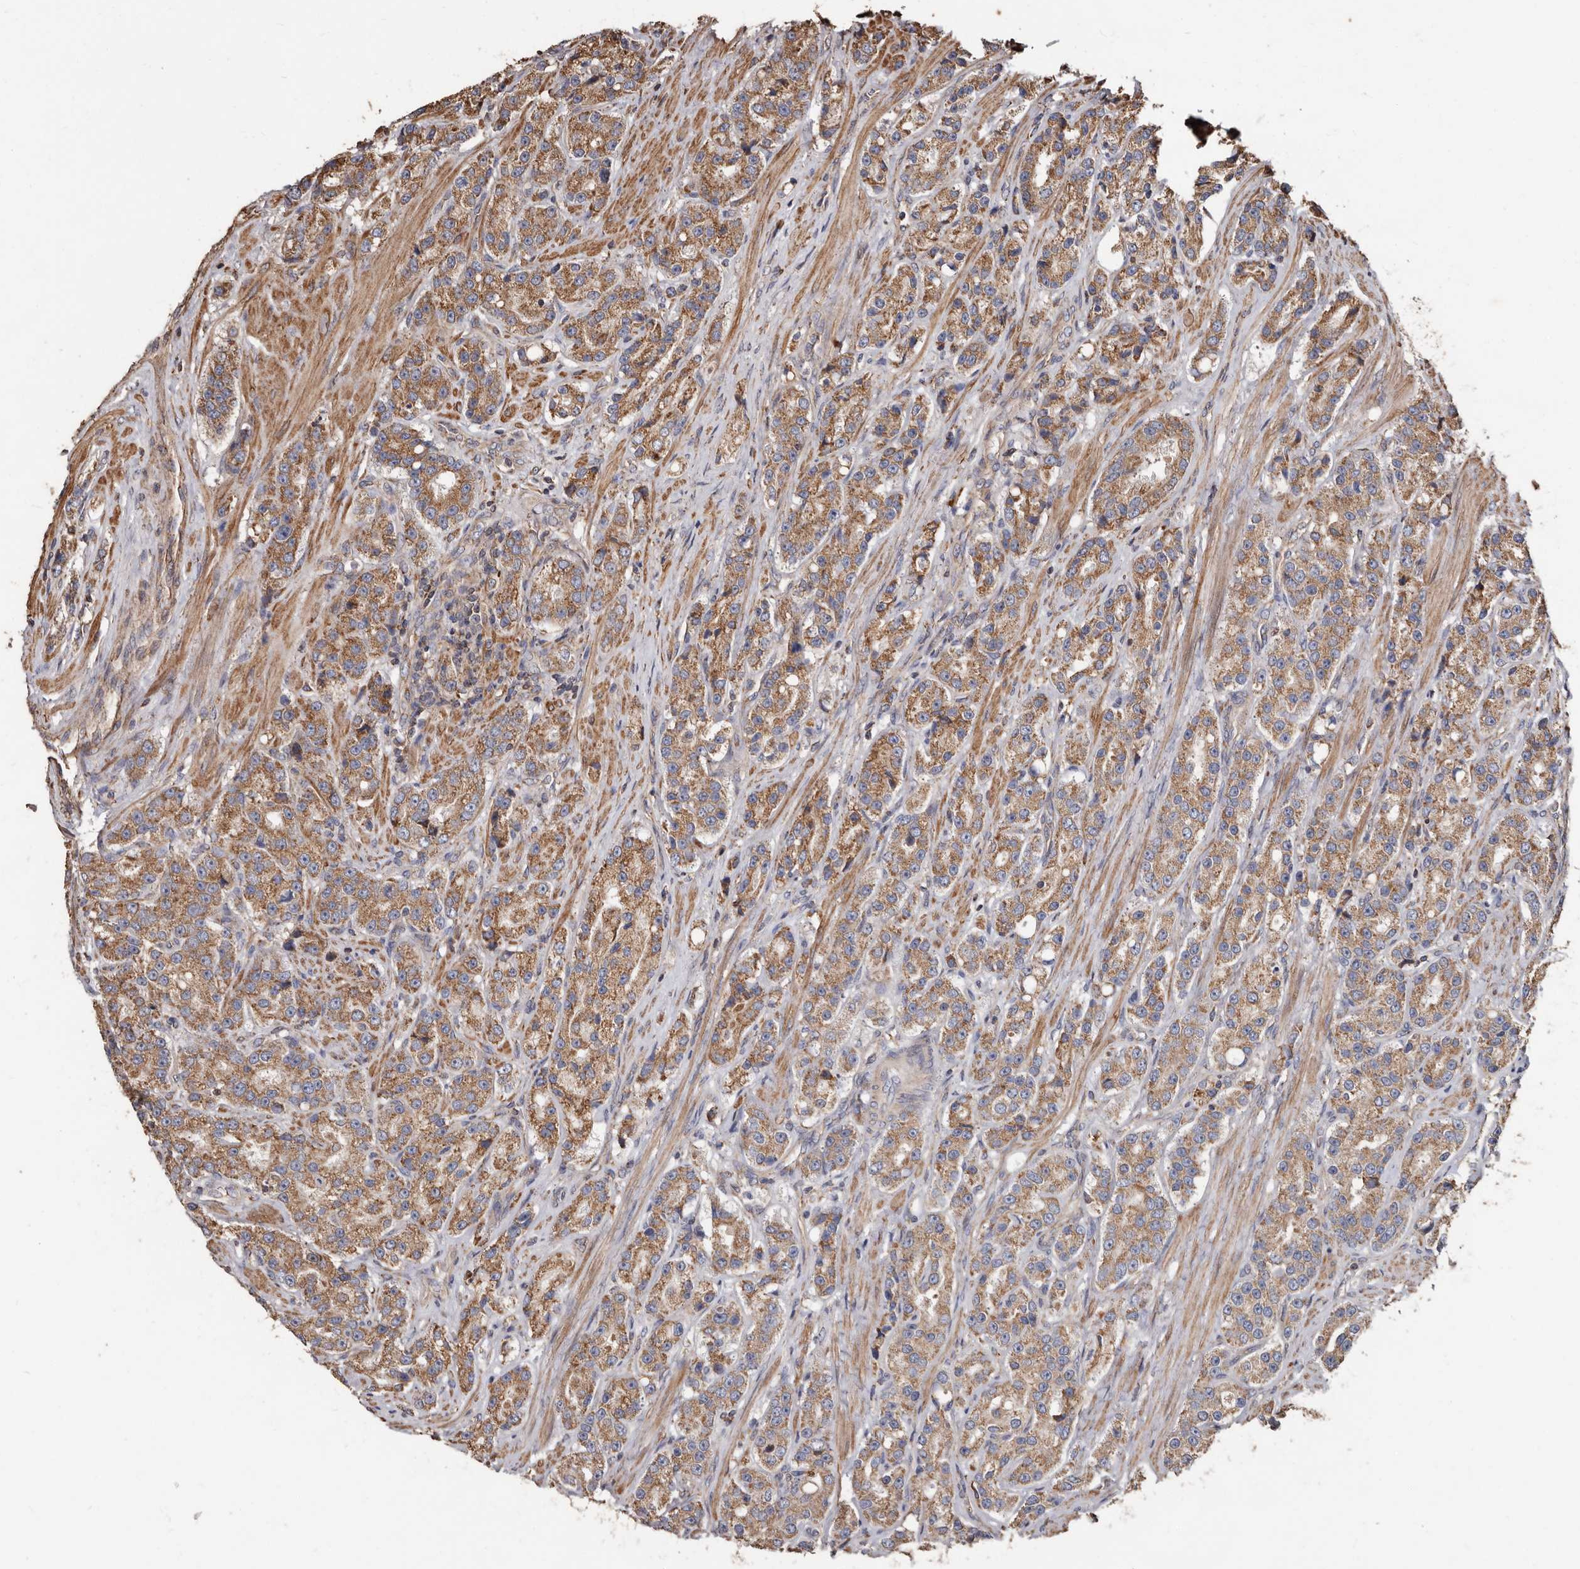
{"staining": {"intensity": "moderate", "quantity": ">75%", "location": "cytoplasmic/membranous"}, "tissue": "prostate cancer", "cell_type": "Tumor cells", "image_type": "cancer", "snomed": [{"axis": "morphology", "description": "Adenocarcinoma, High grade"}, {"axis": "topography", "description": "Prostate"}], "caption": "High-grade adenocarcinoma (prostate) stained for a protein (brown) displays moderate cytoplasmic/membranous positive staining in approximately >75% of tumor cells.", "gene": "OSGIN2", "patient": {"sex": "male", "age": 60}}